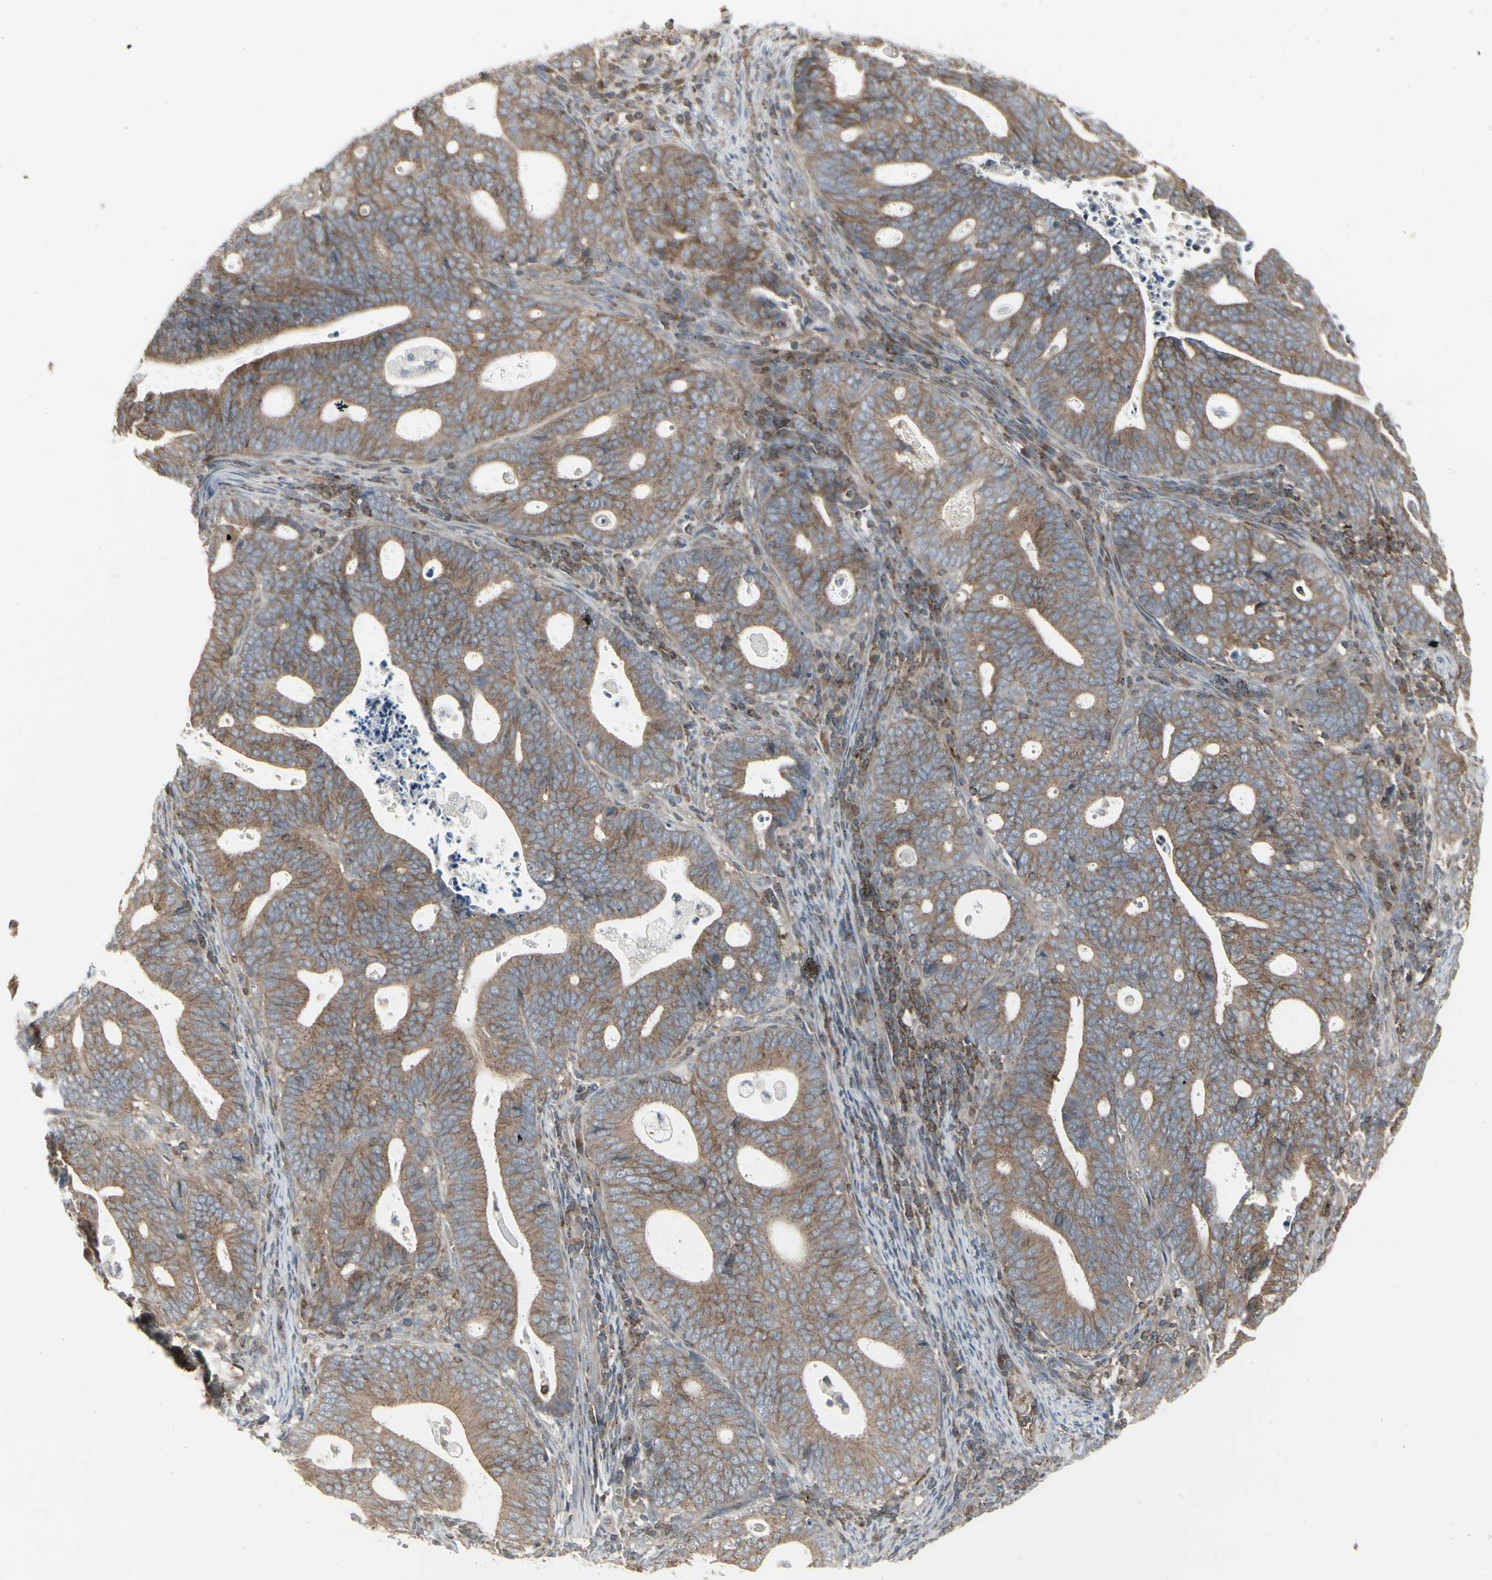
{"staining": {"intensity": "moderate", "quantity": ">75%", "location": "cytoplasmic/membranous"}, "tissue": "endometrial cancer", "cell_type": "Tumor cells", "image_type": "cancer", "snomed": [{"axis": "morphology", "description": "Adenocarcinoma, NOS"}, {"axis": "topography", "description": "Uterus"}], "caption": "There is medium levels of moderate cytoplasmic/membranous positivity in tumor cells of endometrial cancer, as demonstrated by immunohistochemical staining (brown color).", "gene": "EPS15", "patient": {"sex": "female", "age": 83}}